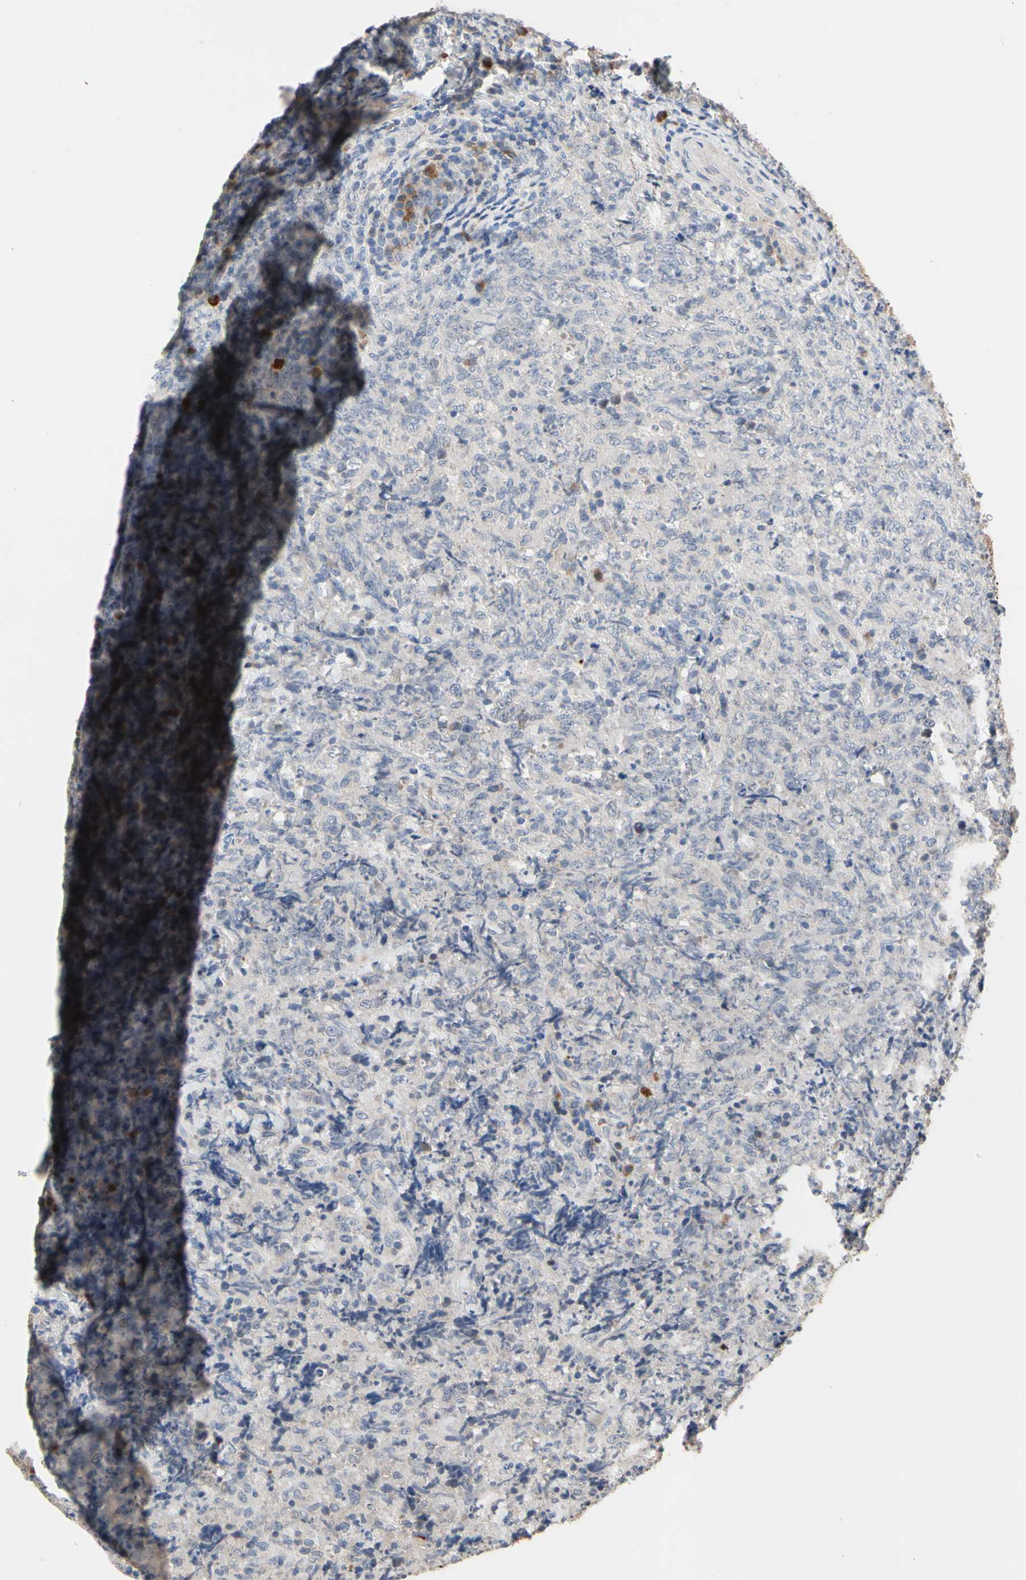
{"staining": {"intensity": "negative", "quantity": "none", "location": "none"}, "tissue": "lymphoma", "cell_type": "Tumor cells", "image_type": "cancer", "snomed": [{"axis": "morphology", "description": "Malignant lymphoma, non-Hodgkin's type, High grade"}, {"axis": "topography", "description": "Tonsil"}], "caption": "DAB immunohistochemical staining of human lymphoma exhibits no significant expression in tumor cells.", "gene": "HMGCR", "patient": {"sex": "female", "age": 36}}